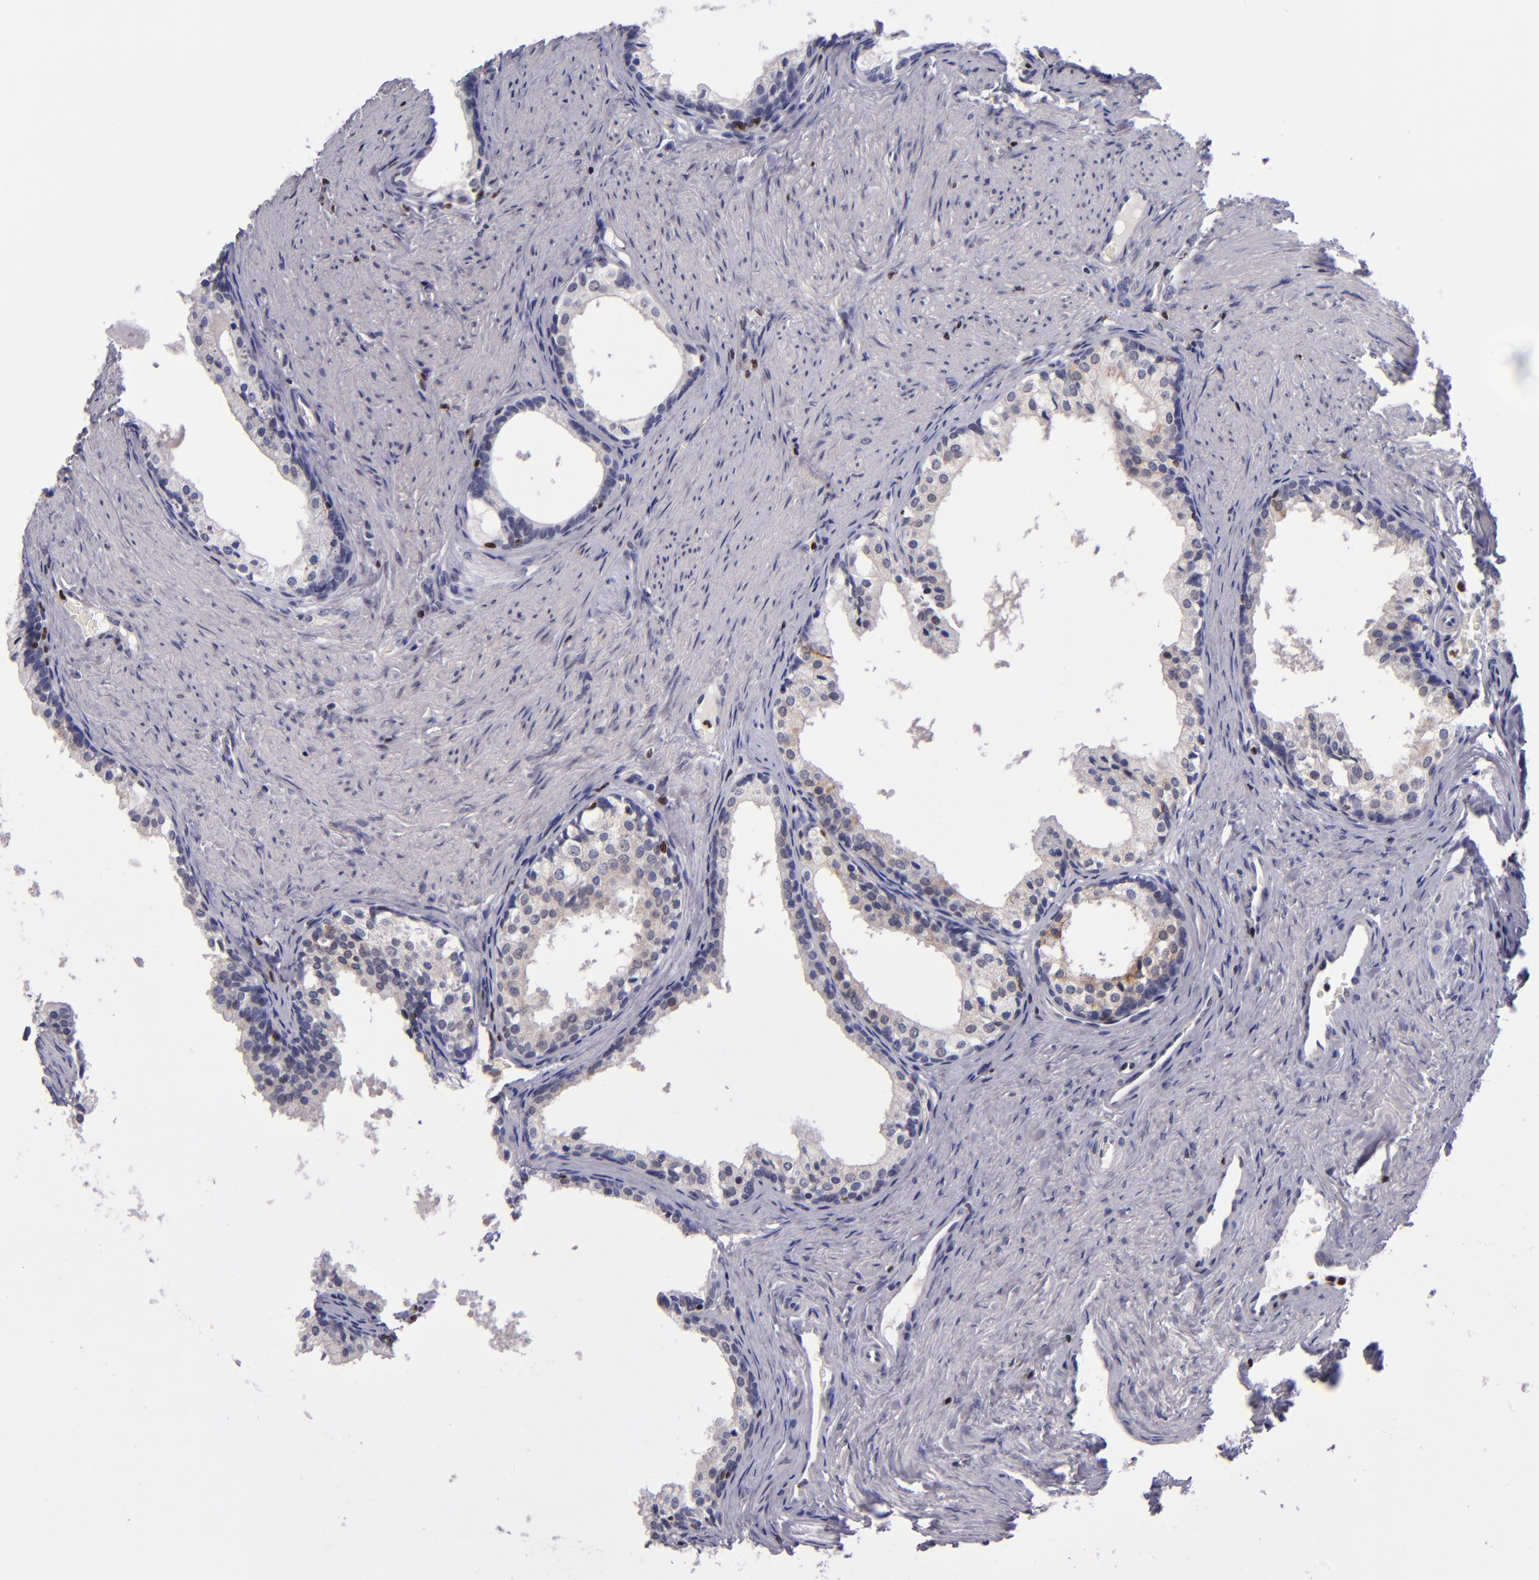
{"staining": {"intensity": "negative", "quantity": "none", "location": "none"}, "tissue": "prostate cancer", "cell_type": "Tumor cells", "image_type": "cancer", "snomed": [{"axis": "morphology", "description": "Adenocarcinoma, Medium grade"}, {"axis": "topography", "description": "Prostate"}], "caption": "Tumor cells show no significant staining in adenocarcinoma (medium-grade) (prostate).", "gene": "CDKL5", "patient": {"sex": "male", "age": 60}}